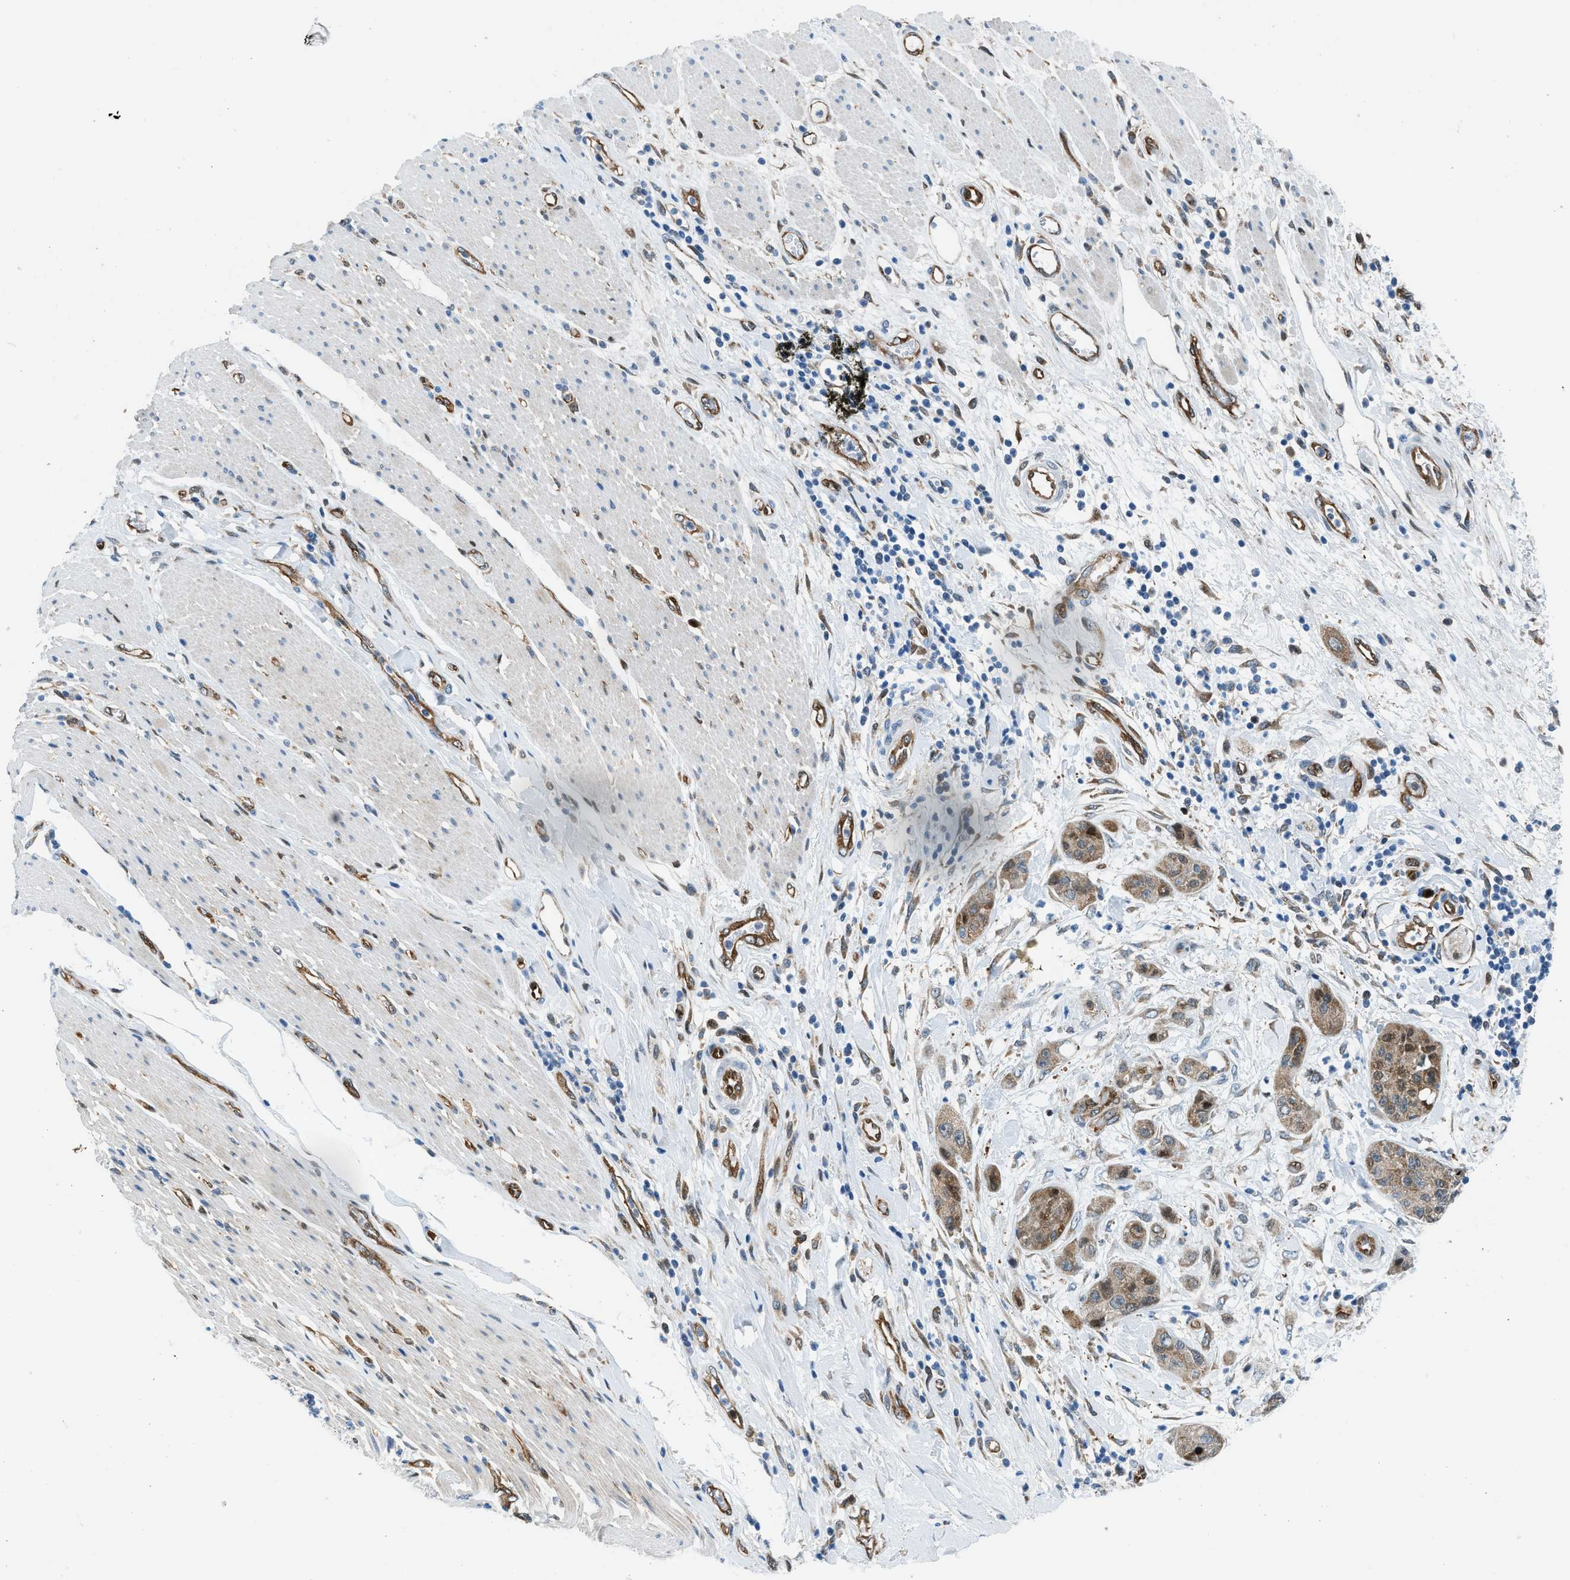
{"staining": {"intensity": "moderate", "quantity": "25%-75%", "location": "cytoplasmic/membranous,nuclear"}, "tissue": "pancreatic cancer", "cell_type": "Tumor cells", "image_type": "cancer", "snomed": [{"axis": "morphology", "description": "Adenocarcinoma, NOS"}, {"axis": "topography", "description": "Pancreas"}], "caption": "Human pancreatic cancer stained with a brown dye reveals moderate cytoplasmic/membranous and nuclear positive staining in about 25%-75% of tumor cells.", "gene": "YWHAE", "patient": {"sex": "female", "age": 78}}